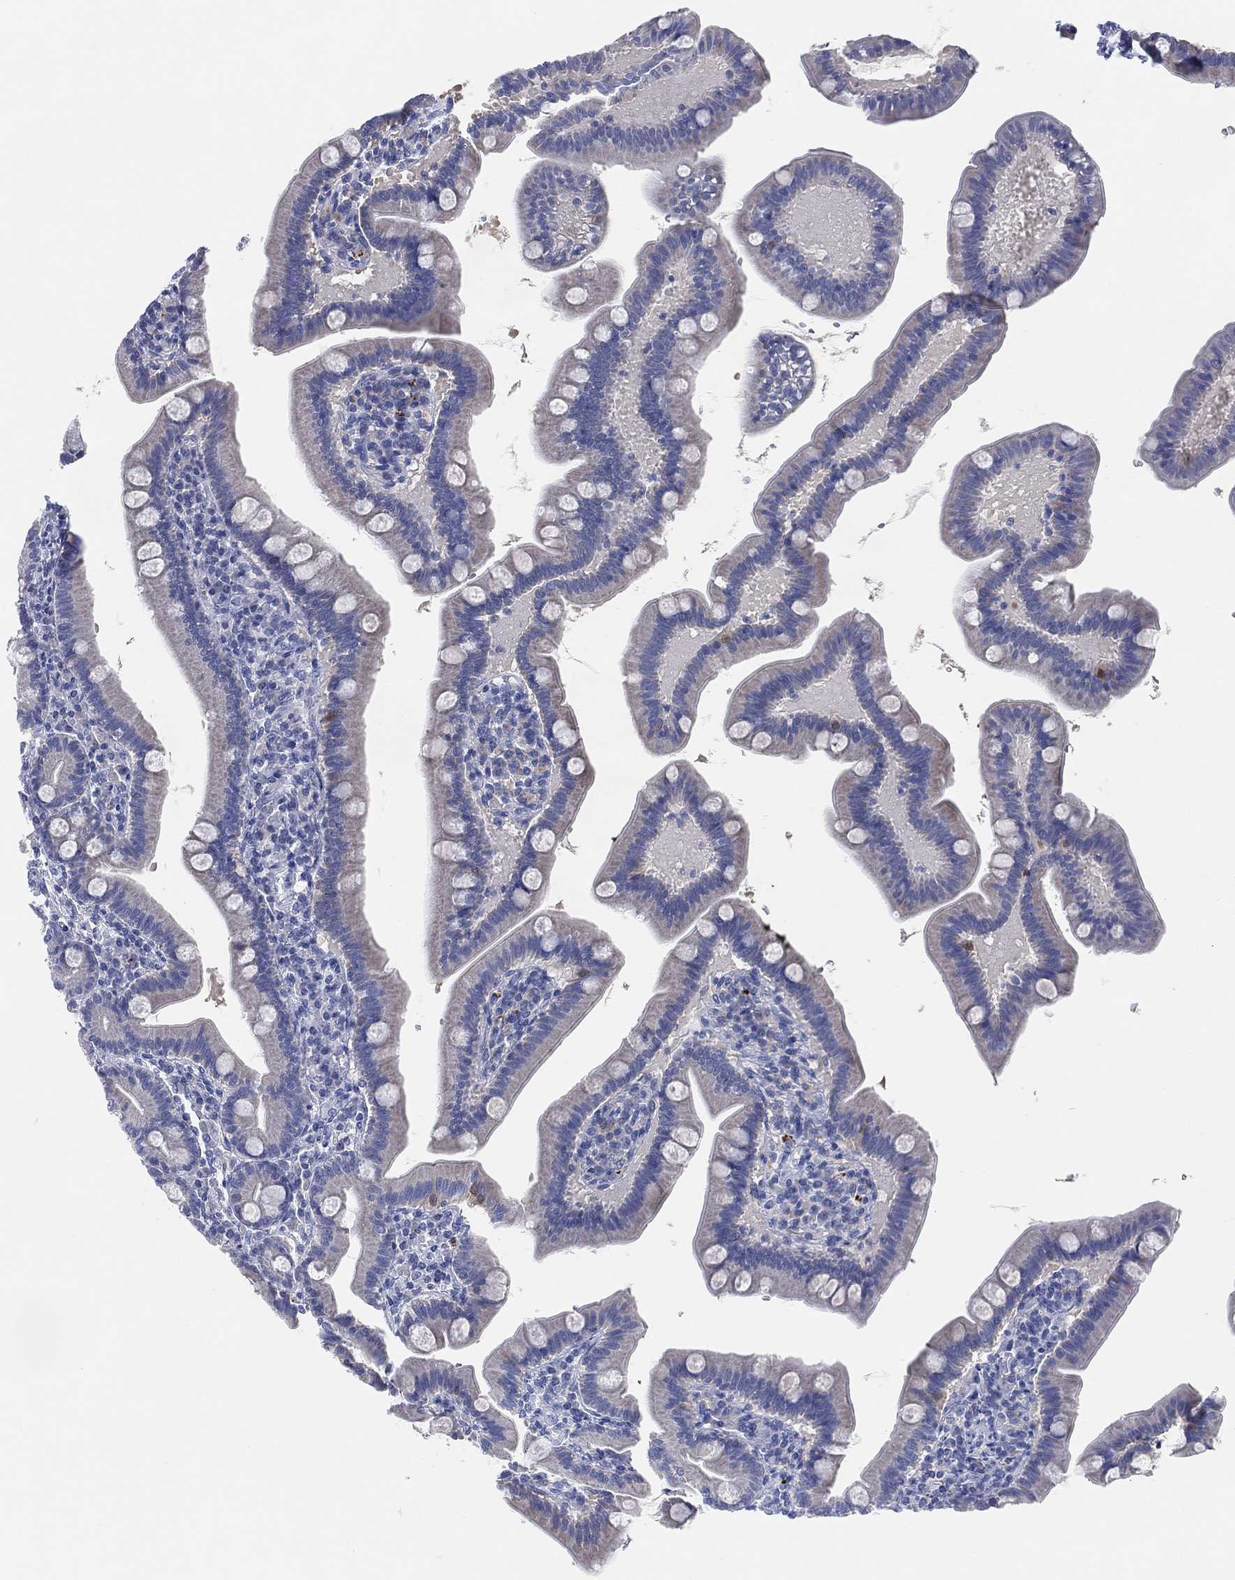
{"staining": {"intensity": "negative", "quantity": "none", "location": "none"}, "tissue": "small intestine", "cell_type": "Glandular cells", "image_type": "normal", "snomed": [{"axis": "morphology", "description": "Normal tissue, NOS"}, {"axis": "topography", "description": "Small intestine"}], "caption": "This is an immunohistochemistry (IHC) micrograph of benign human small intestine. There is no expression in glandular cells.", "gene": "ADAD2", "patient": {"sex": "male", "age": 66}}